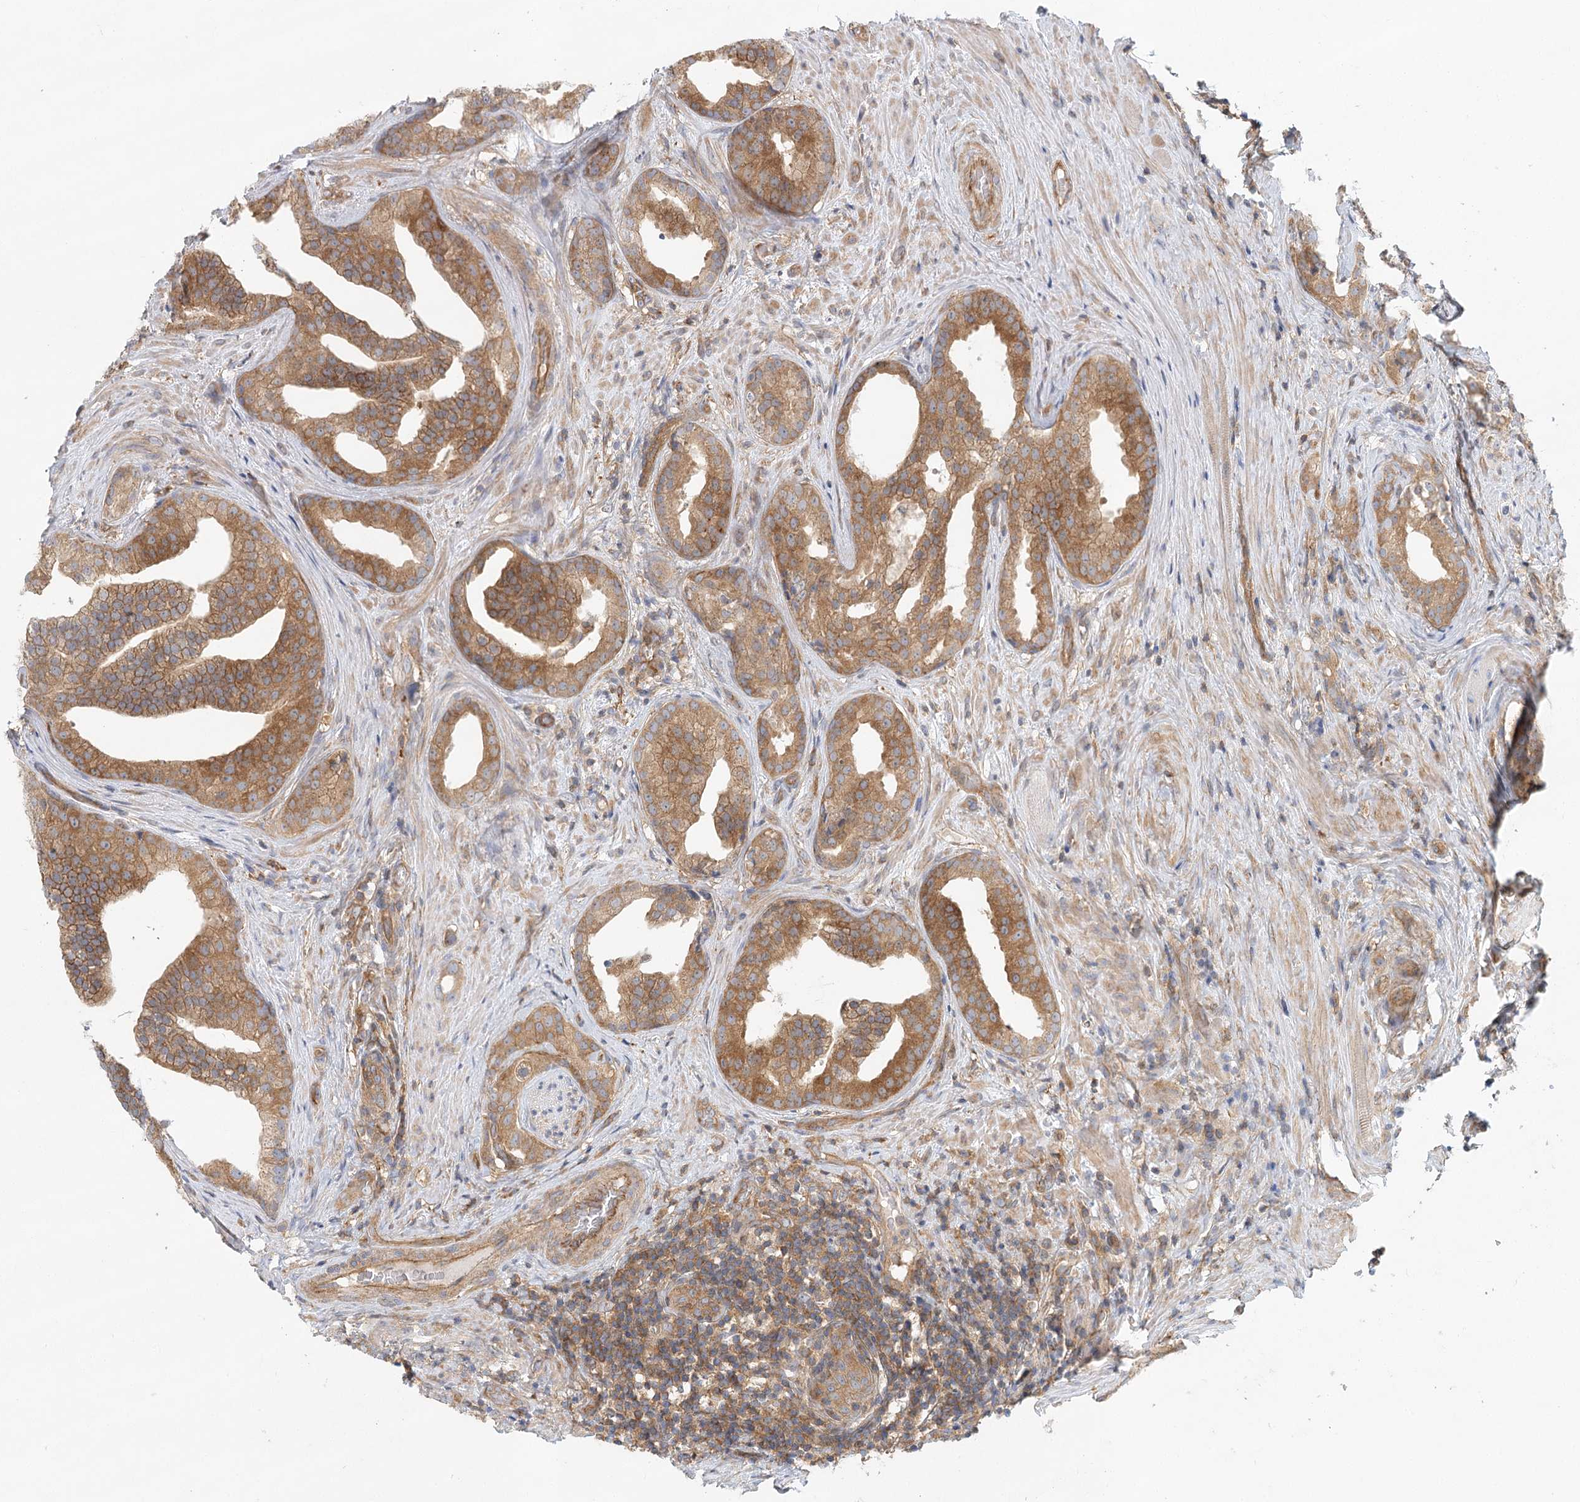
{"staining": {"intensity": "moderate", "quantity": ">75%", "location": "cytoplasmic/membranous"}, "tissue": "prostate cancer", "cell_type": "Tumor cells", "image_type": "cancer", "snomed": [{"axis": "morphology", "description": "Adenocarcinoma, Low grade"}, {"axis": "topography", "description": "Prostate"}], "caption": "Brown immunohistochemical staining in human prostate low-grade adenocarcinoma demonstrates moderate cytoplasmic/membranous staining in about >75% of tumor cells.", "gene": "UMPS", "patient": {"sex": "male", "age": 71}}